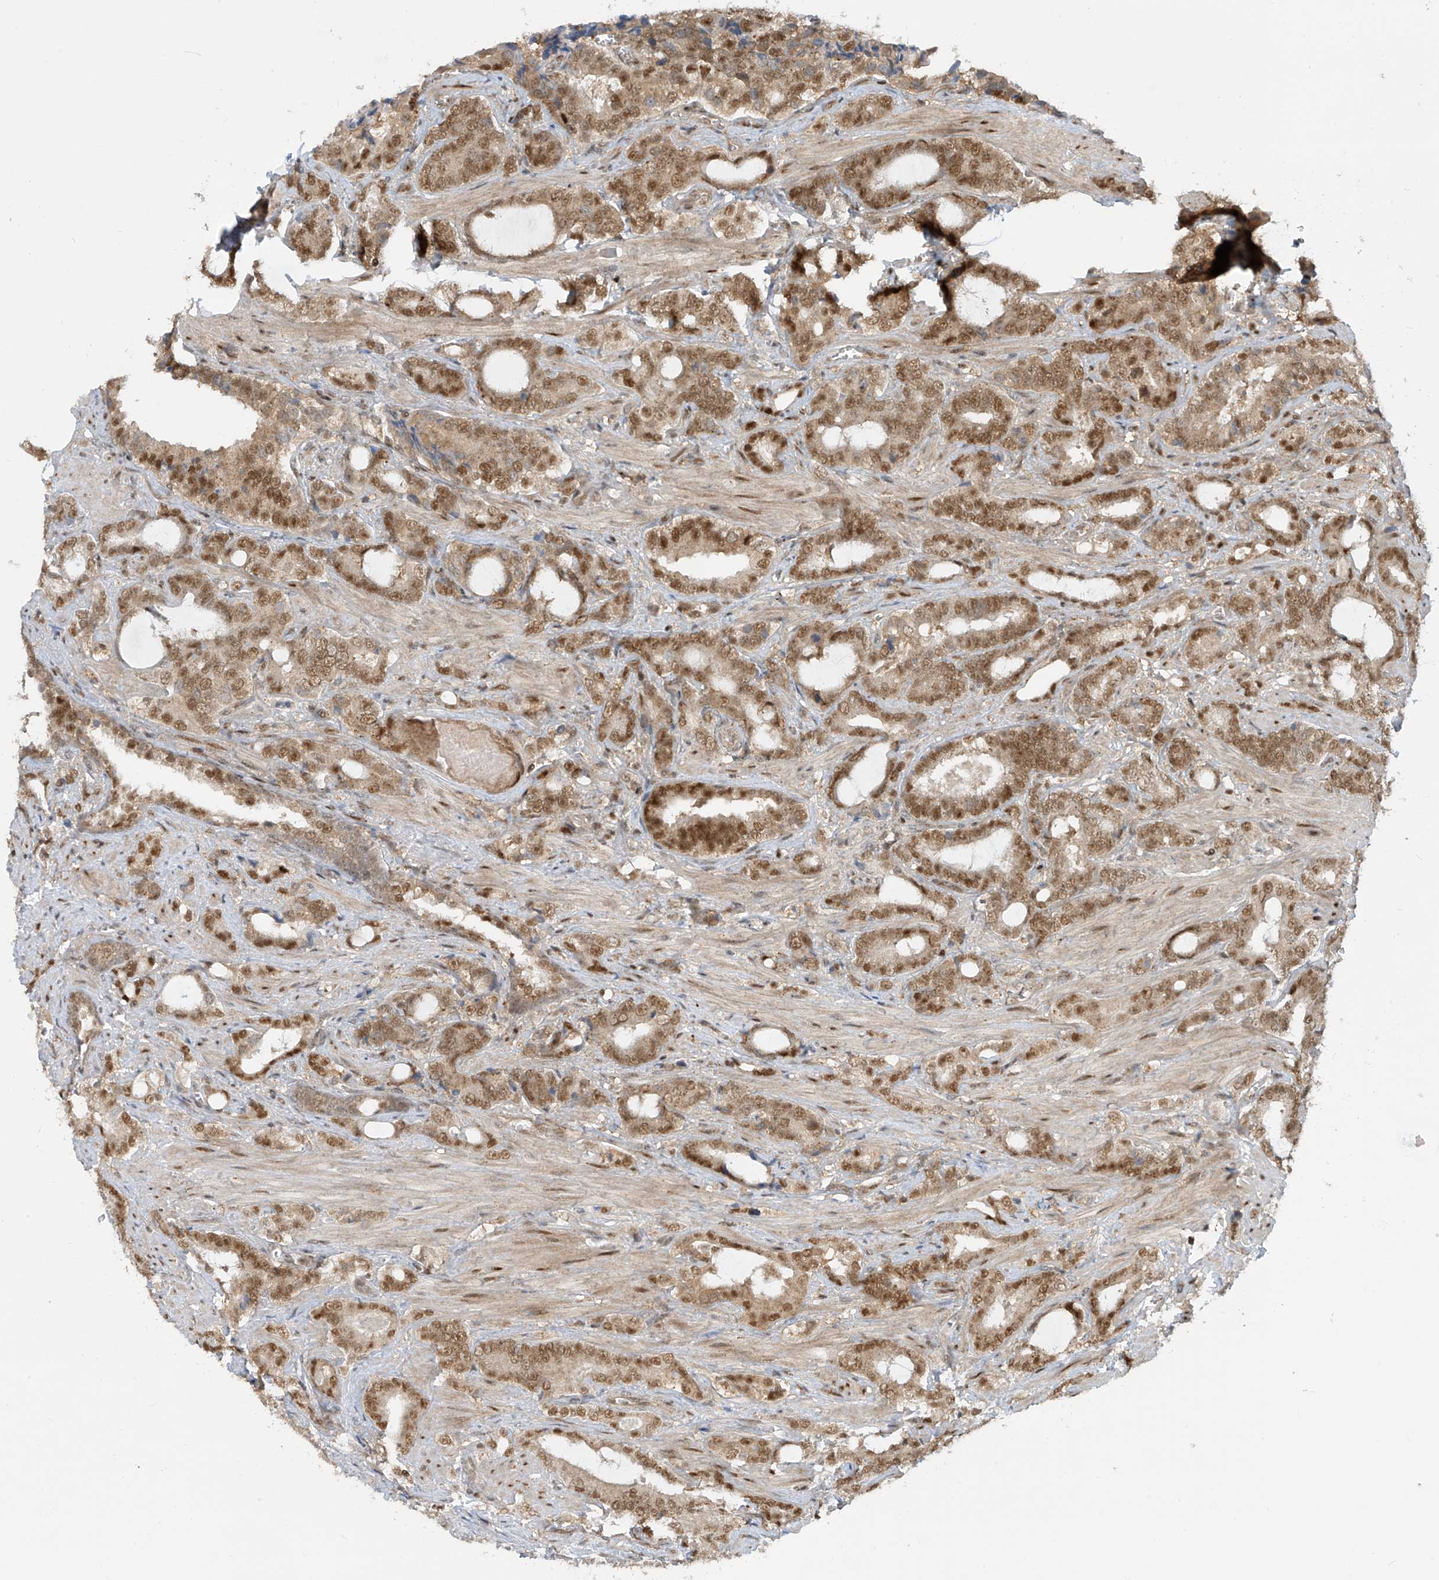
{"staining": {"intensity": "moderate", "quantity": ">75%", "location": "cytoplasmic/membranous,nuclear"}, "tissue": "prostate cancer", "cell_type": "Tumor cells", "image_type": "cancer", "snomed": [{"axis": "morphology", "description": "Adenocarcinoma, High grade"}, {"axis": "topography", "description": "Prostate and seminal vesicle, NOS"}], "caption": "IHC of human prostate cancer exhibits medium levels of moderate cytoplasmic/membranous and nuclear staining in approximately >75% of tumor cells.", "gene": "LAGE3", "patient": {"sex": "male", "age": 67}}